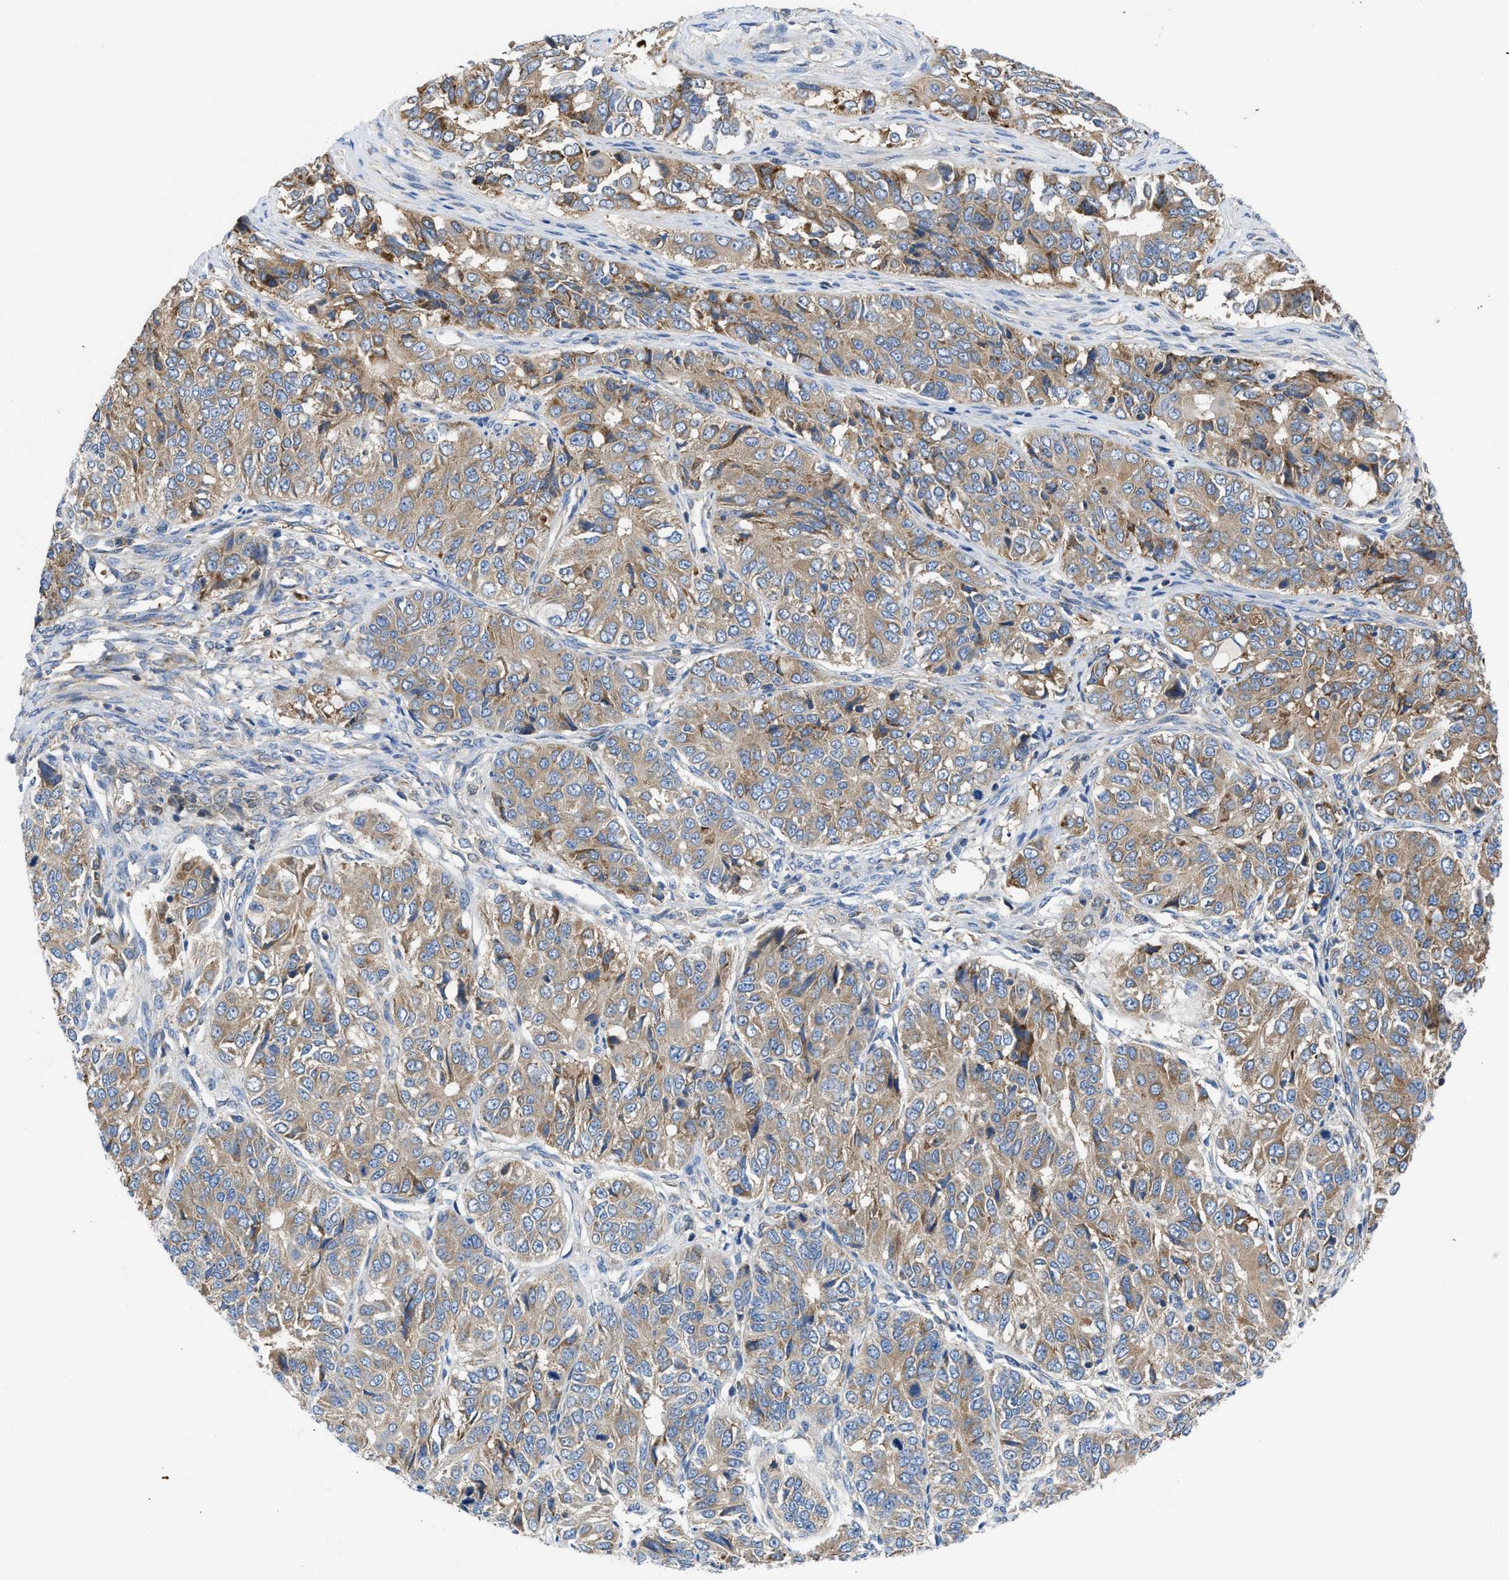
{"staining": {"intensity": "moderate", "quantity": ">75%", "location": "cytoplasmic/membranous"}, "tissue": "ovarian cancer", "cell_type": "Tumor cells", "image_type": "cancer", "snomed": [{"axis": "morphology", "description": "Carcinoma, endometroid"}, {"axis": "topography", "description": "Ovary"}], "caption": "Moderate cytoplasmic/membranous staining for a protein is seen in approximately >75% of tumor cells of ovarian endometroid carcinoma using immunohistochemistry.", "gene": "CHKB", "patient": {"sex": "female", "age": 51}}